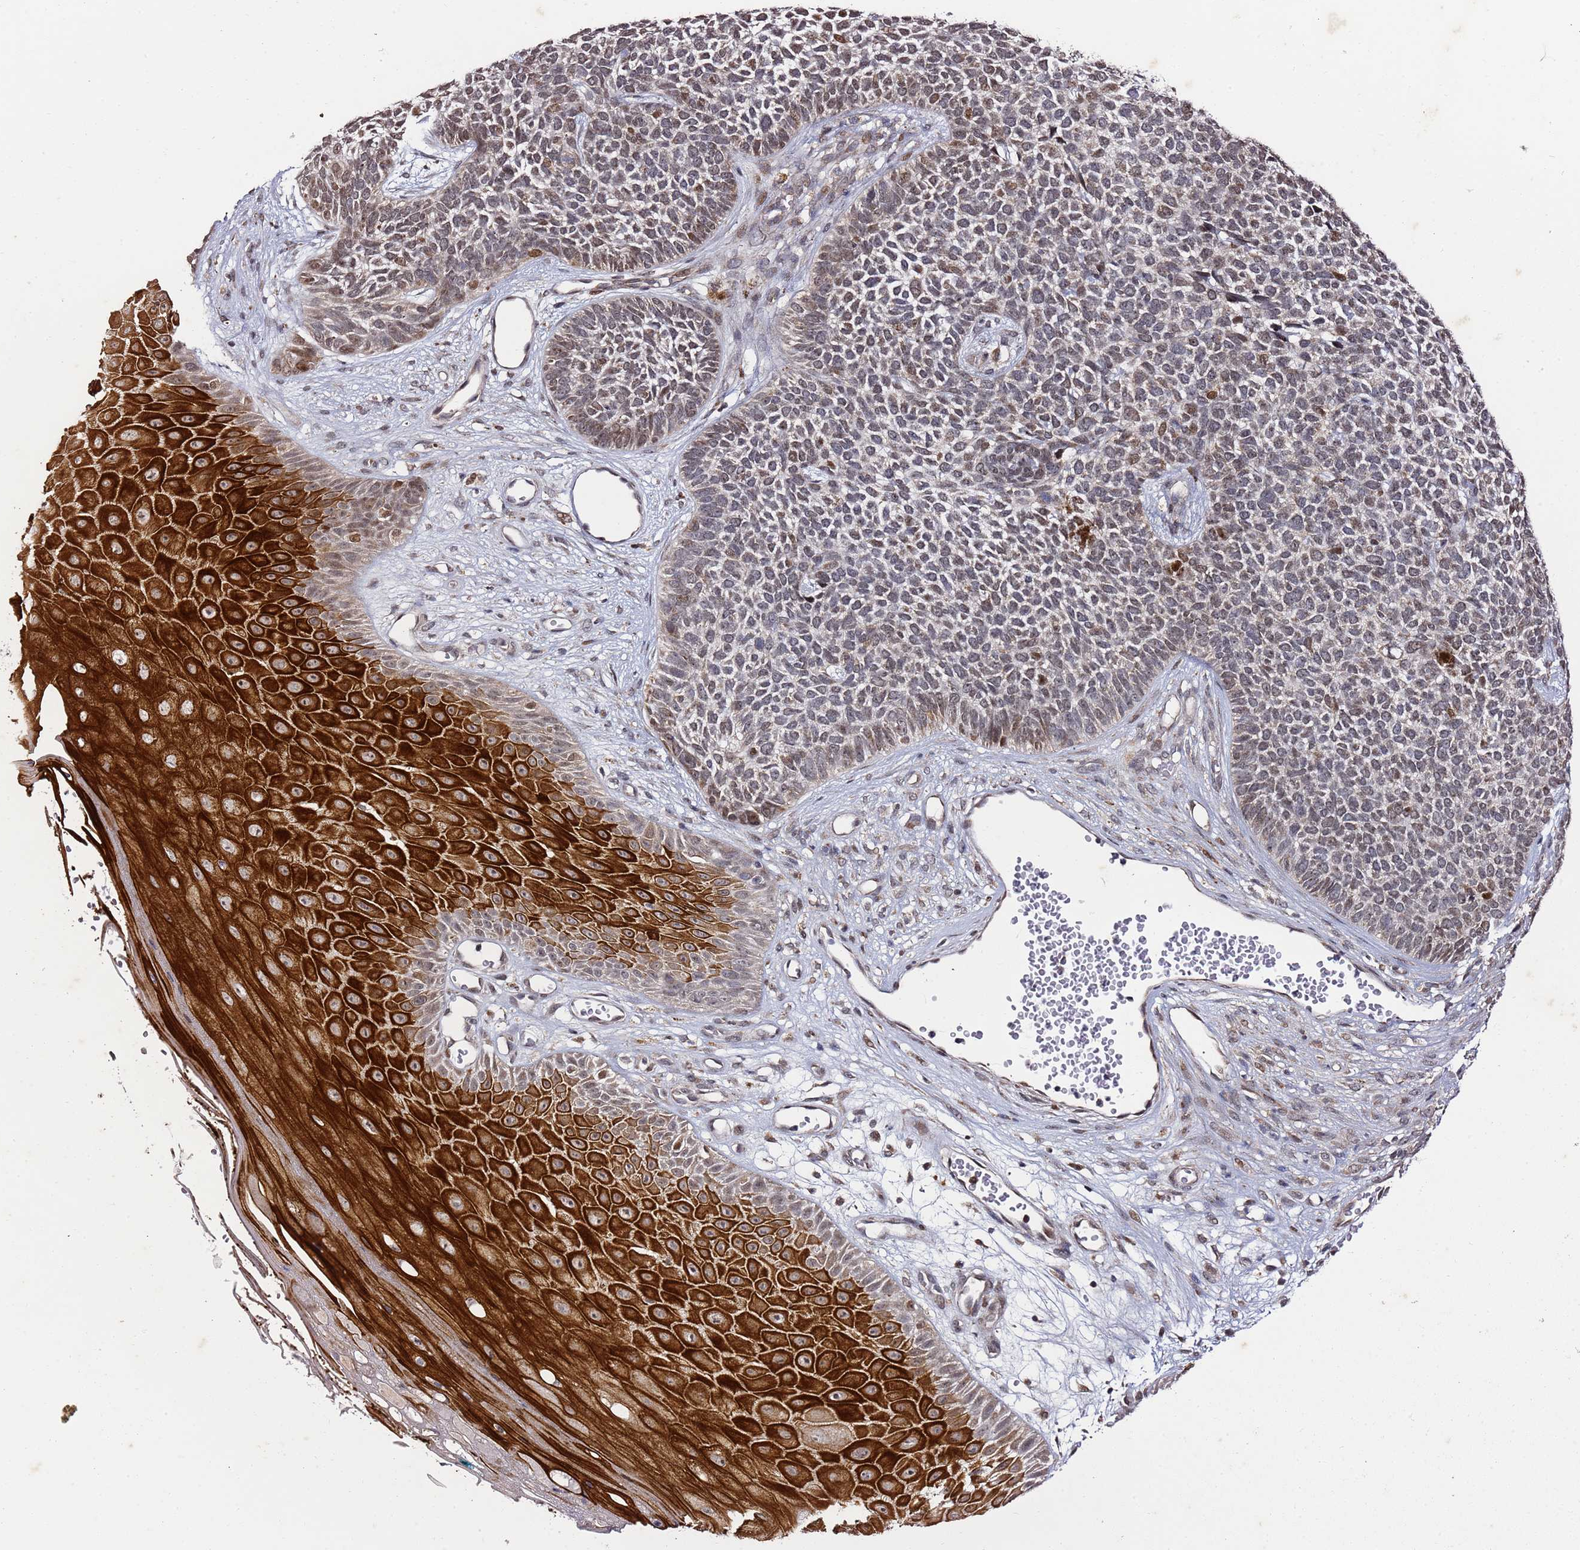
{"staining": {"intensity": "moderate", "quantity": "<25%", "location": "cytoplasmic/membranous,nuclear"}, "tissue": "skin cancer", "cell_type": "Tumor cells", "image_type": "cancer", "snomed": [{"axis": "morphology", "description": "Basal cell carcinoma"}, {"axis": "topography", "description": "Skin"}], "caption": "Protein staining of skin cancer (basal cell carcinoma) tissue displays moderate cytoplasmic/membranous and nuclear staining in about <25% of tumor cells.", "gene": "TP53AIP1", "patient": {"sex": "female", "age": 84}}